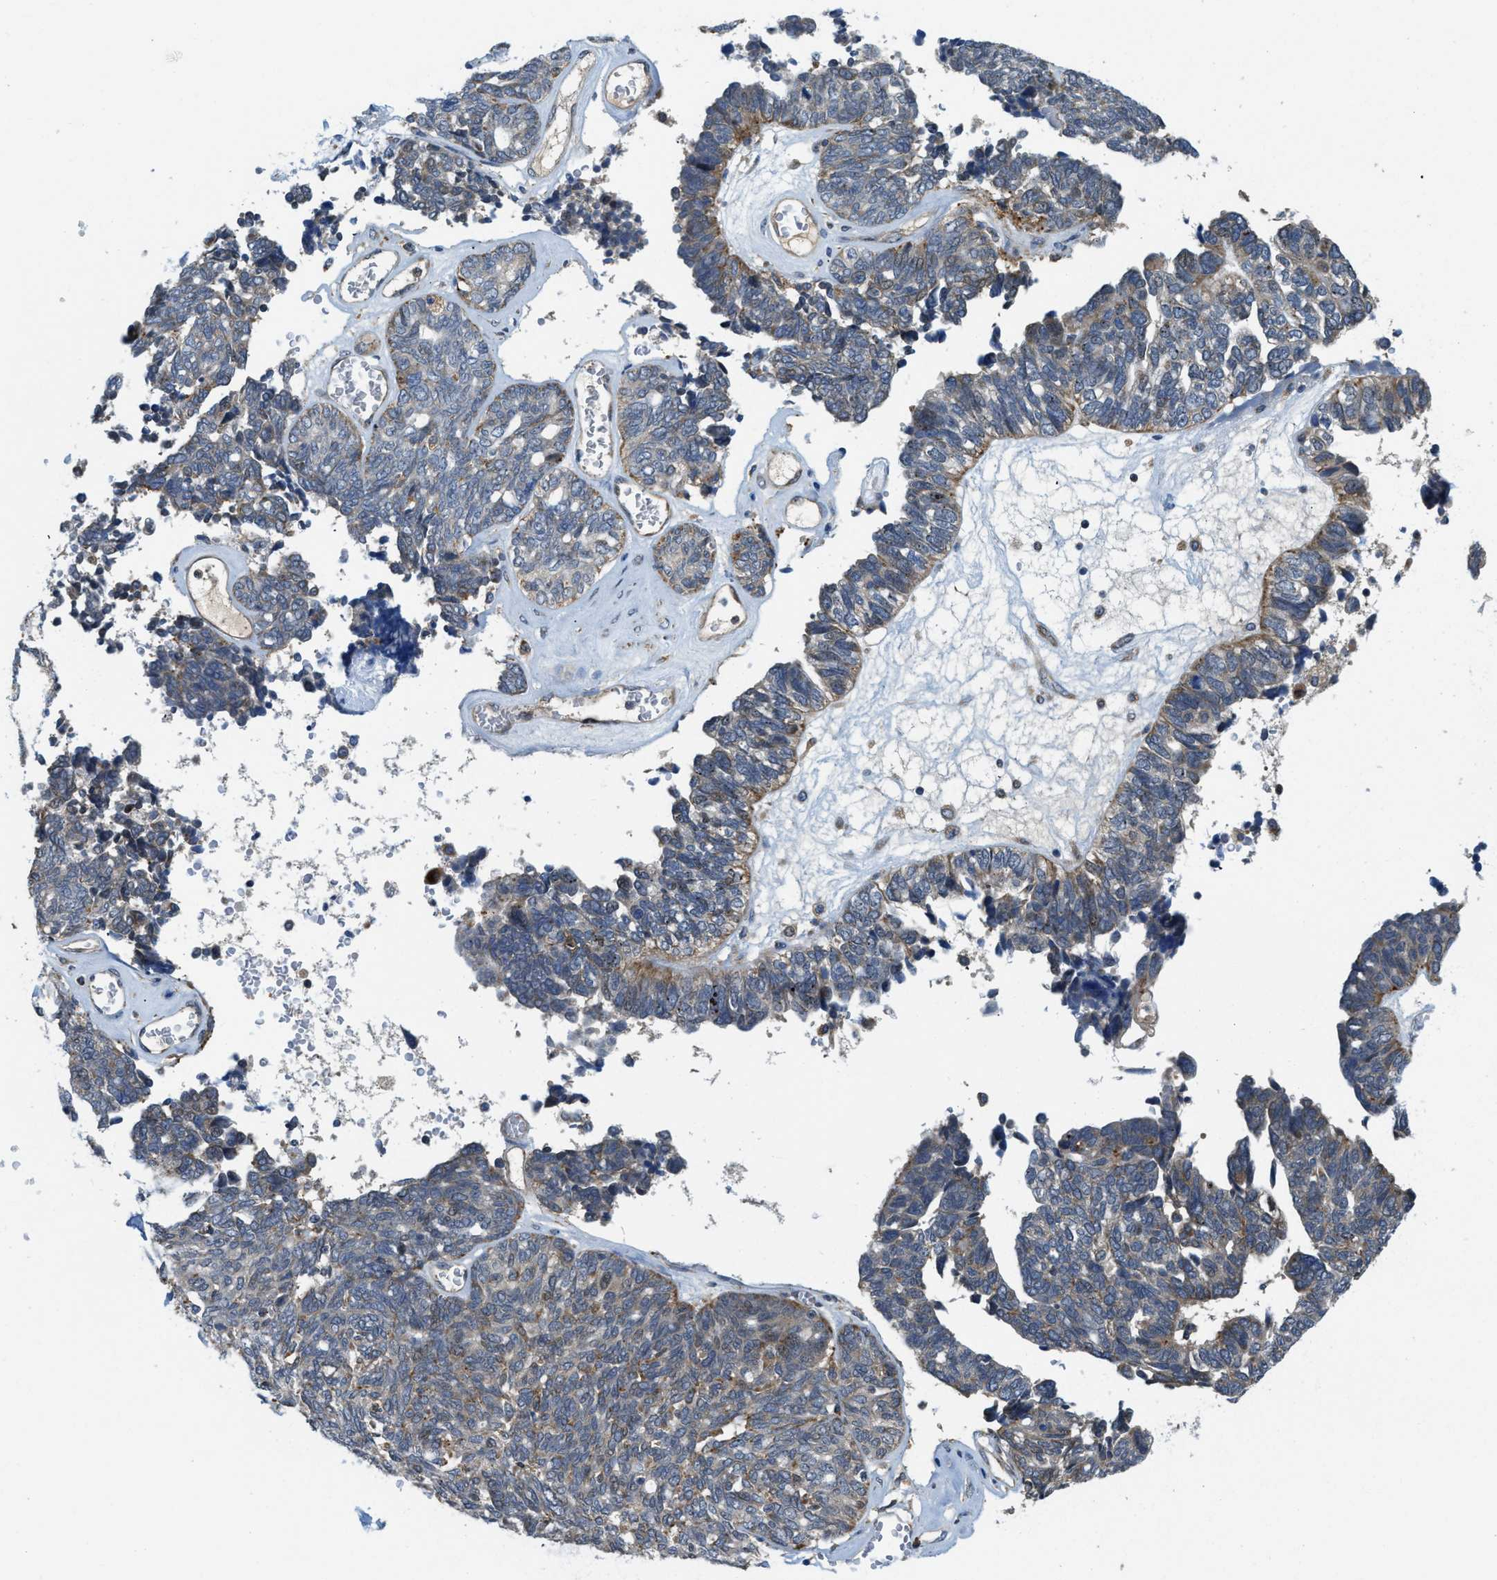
{"staining": {"intensity": "moderate", "quantity": "<25%", "location": "cytoplasmic/membranous"}, "tissue": "ovarian cancer", "cell_type": "Tumor cells", "image_type": "cancer", "snomed": [{"axis": "morphology", "description": "Cystadenocarcinoma, serous, NOS"}, {"axis": "topography", "description": "Ovary"}], "caption": "There is low levels of moderate cytoplasmic/membranous positivity in tumor cells of ovarian cancer, as demonstrated by immunohistochemical staining (brown color).", "gene": "STARD3NL", "patient": {"sex": "female", "age": 79}}